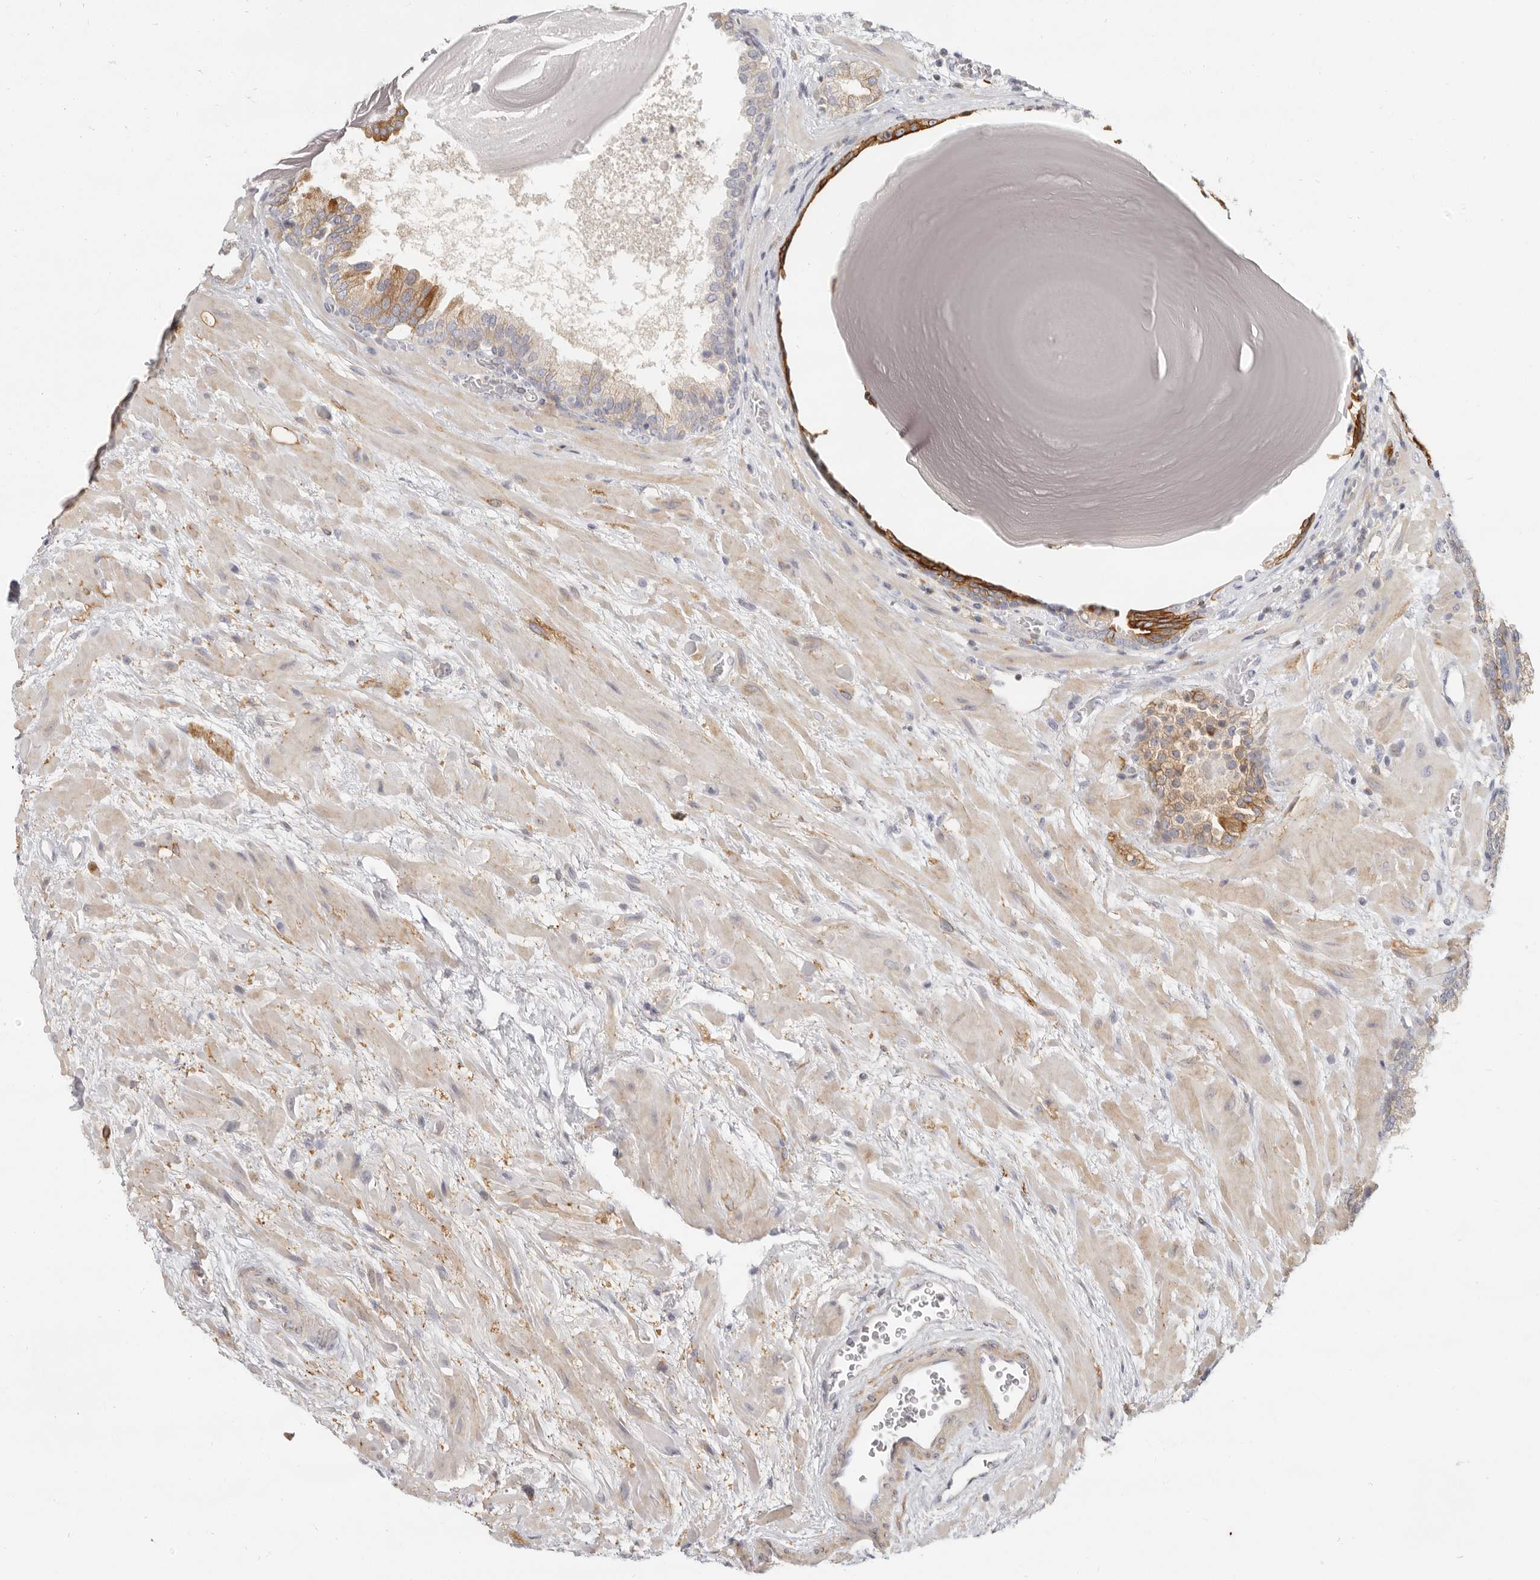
{"staining": {"intensity": "strong", "quantity": "<25%", "location": "cytoplasmic/membranous"}, "tissue": "prostate", "cell_type": "Glandular cells", "image_type": "normal", "snomed": [{"axis": "morphology", "description": "Normal tissue, NOS"}, {"axis": "topography", "description": "Prostate"}], "caption": "Protein staining of benign prostate displays strong cytoplasmic/membranous expression in about <25% of glandular cells.", "gene": "NIBAN1", "patient": {"sex": "male", "age": 48}}